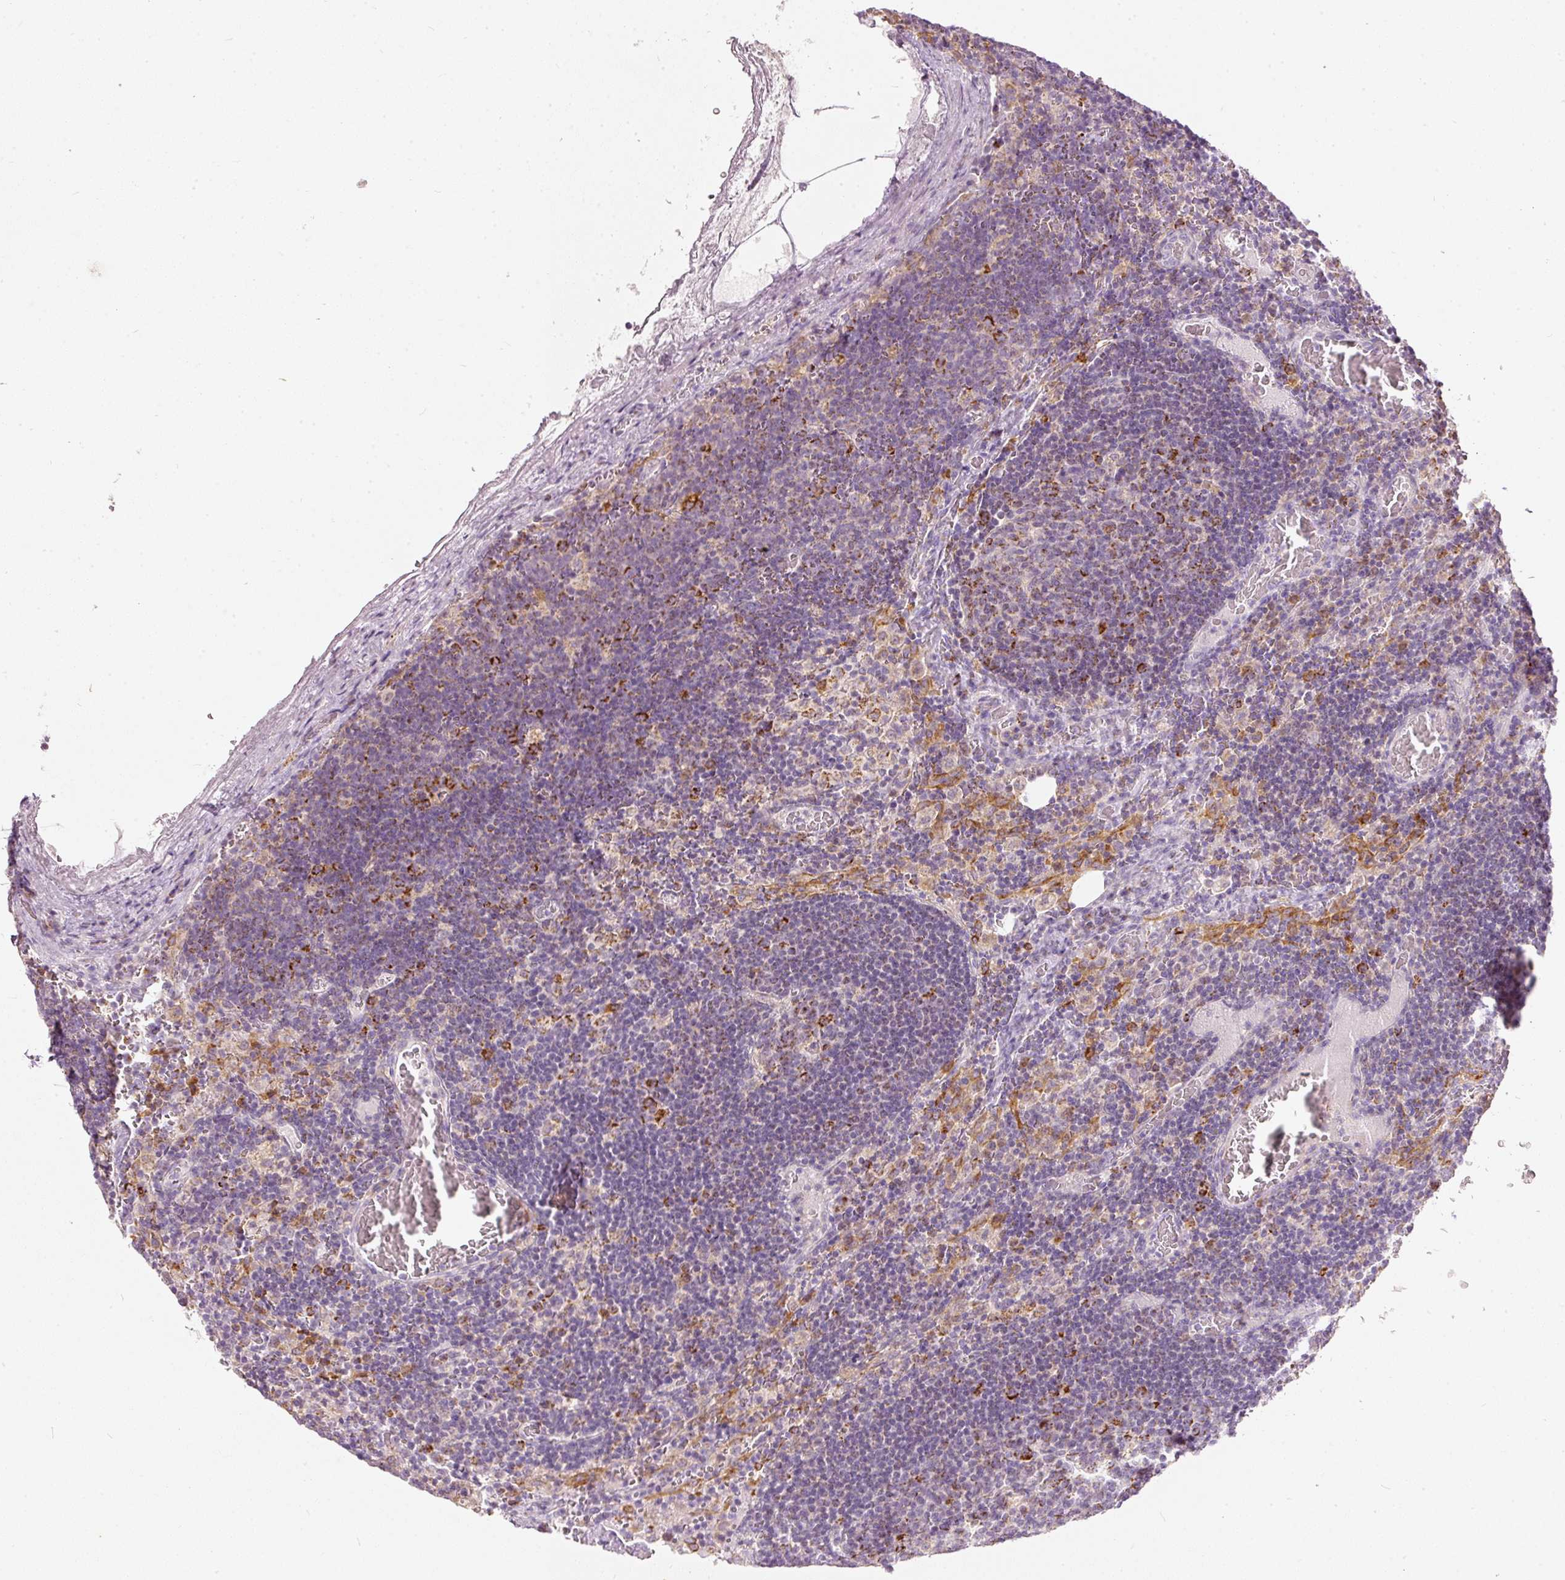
{"staining": {"intensity": "strong", "quantity": "25%-75%", "location": "cytoplasmic/membranous"}, "tissue": "lymph node", "cell_type": "Germinal center cells", "image_type": "normal", "snomed": [{"axis": "morphology", "description": "Normal tissue, NOS"}, {"axis": "topography", "description": "Lymph node"}], "caption": "Human lymph node stained with a brown dye shows strong cytoplasmic/membranous positive staining in about 25%-75% of germinal center cells.", "gene": "MTHFD2", "patient": {"sex": "male", "age": 50}}